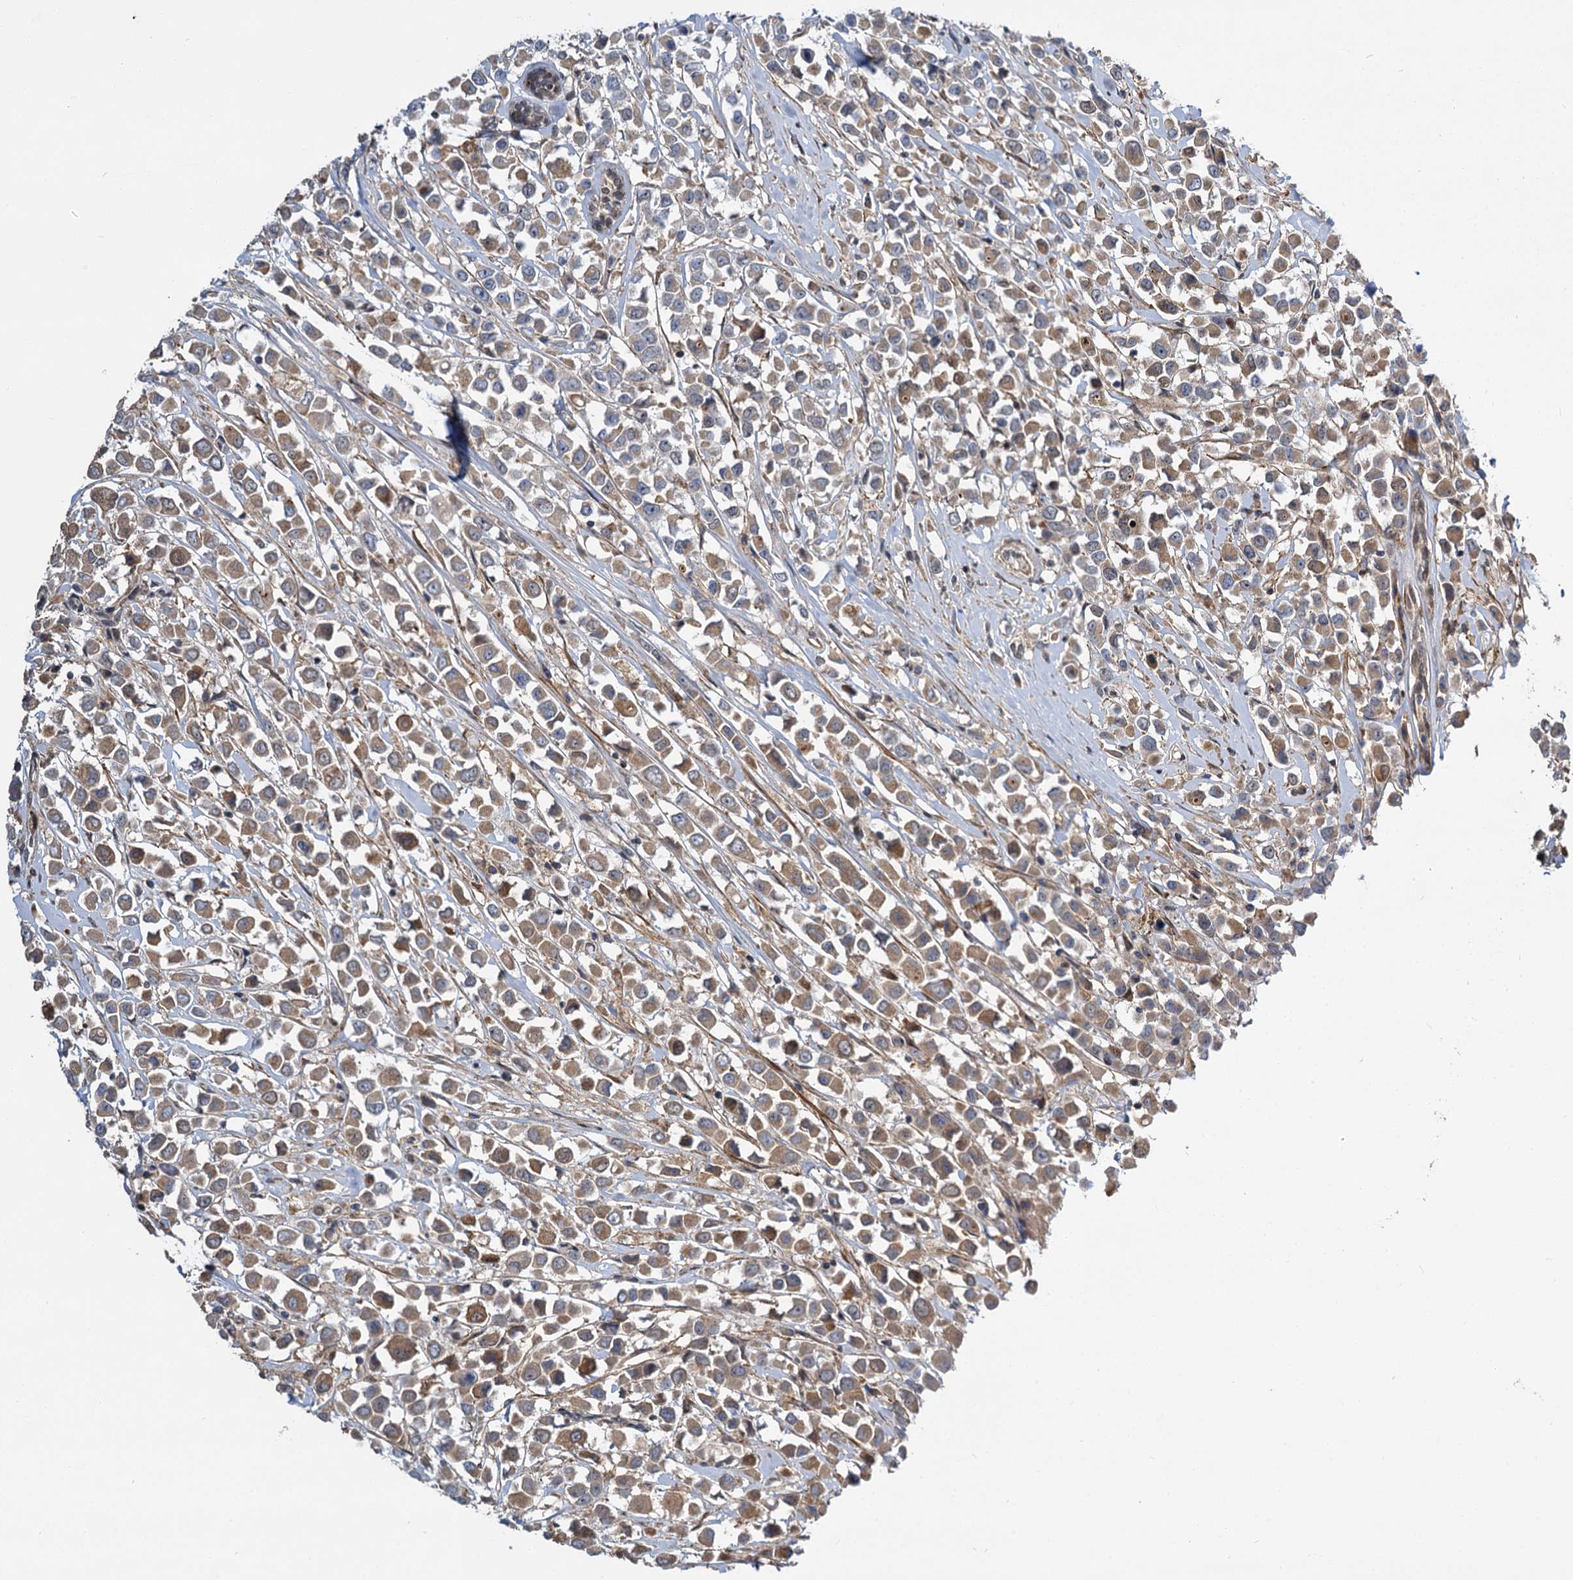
{"staining": {"intensity": "moderate", "quantity": ">75%", "location": "cytoplasmic/membranous"}, "tissue": "breast cancer", "cell_type": "Tumor cells", "image_type": "cancer", "snomed": [{"axis": "morphology", "description": "Duct carcinoma"}, {"axis": "topography", "description": "Breast"}], "caption": "Breast intraductal carcinoma stained with immunohistochemistry (IHC) shows moderate cytoplasmic/membranous positivity in about >75% of tumor cells.", "gene": "MBD6", "patient": {"sex": "female", "age": 61}}